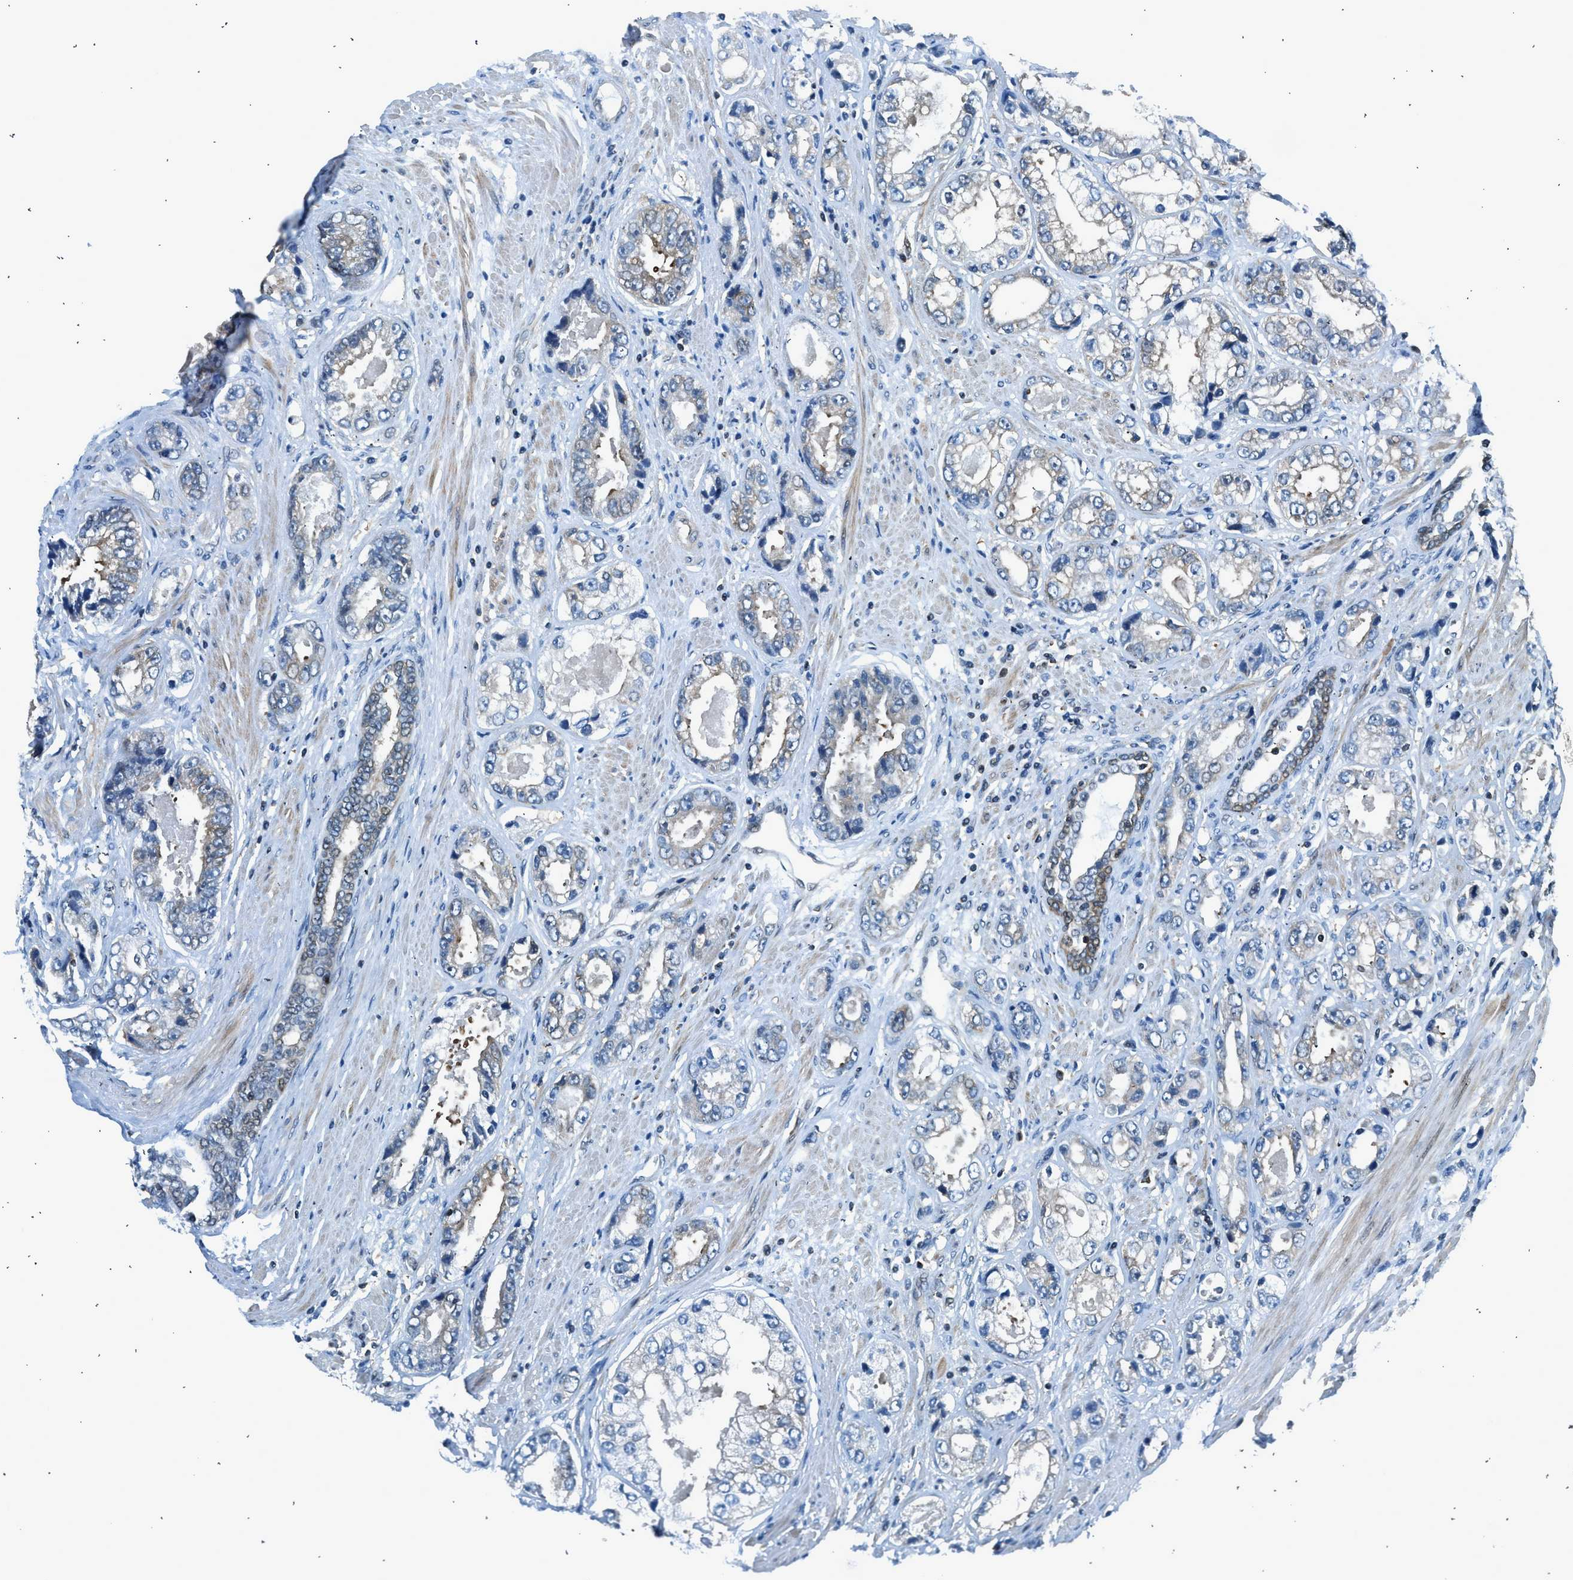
{"staining": {"intensity": "negative", "quantity": "none", "location": "none"}, "tissue": "prostate cancer", "cell_type": "Tumor cells", "image_type": "cancer", "snomed": [{"axis": "morphology", "description": "Adenocarcinoma, High grade"}, {"axis": "topography", "description": "Prostate"}], "caption": "Tumor cells are negative for protein expression in human prostate cancer.", "gene": "LMLN", "patient": {"sex": "male", "age": 61}}